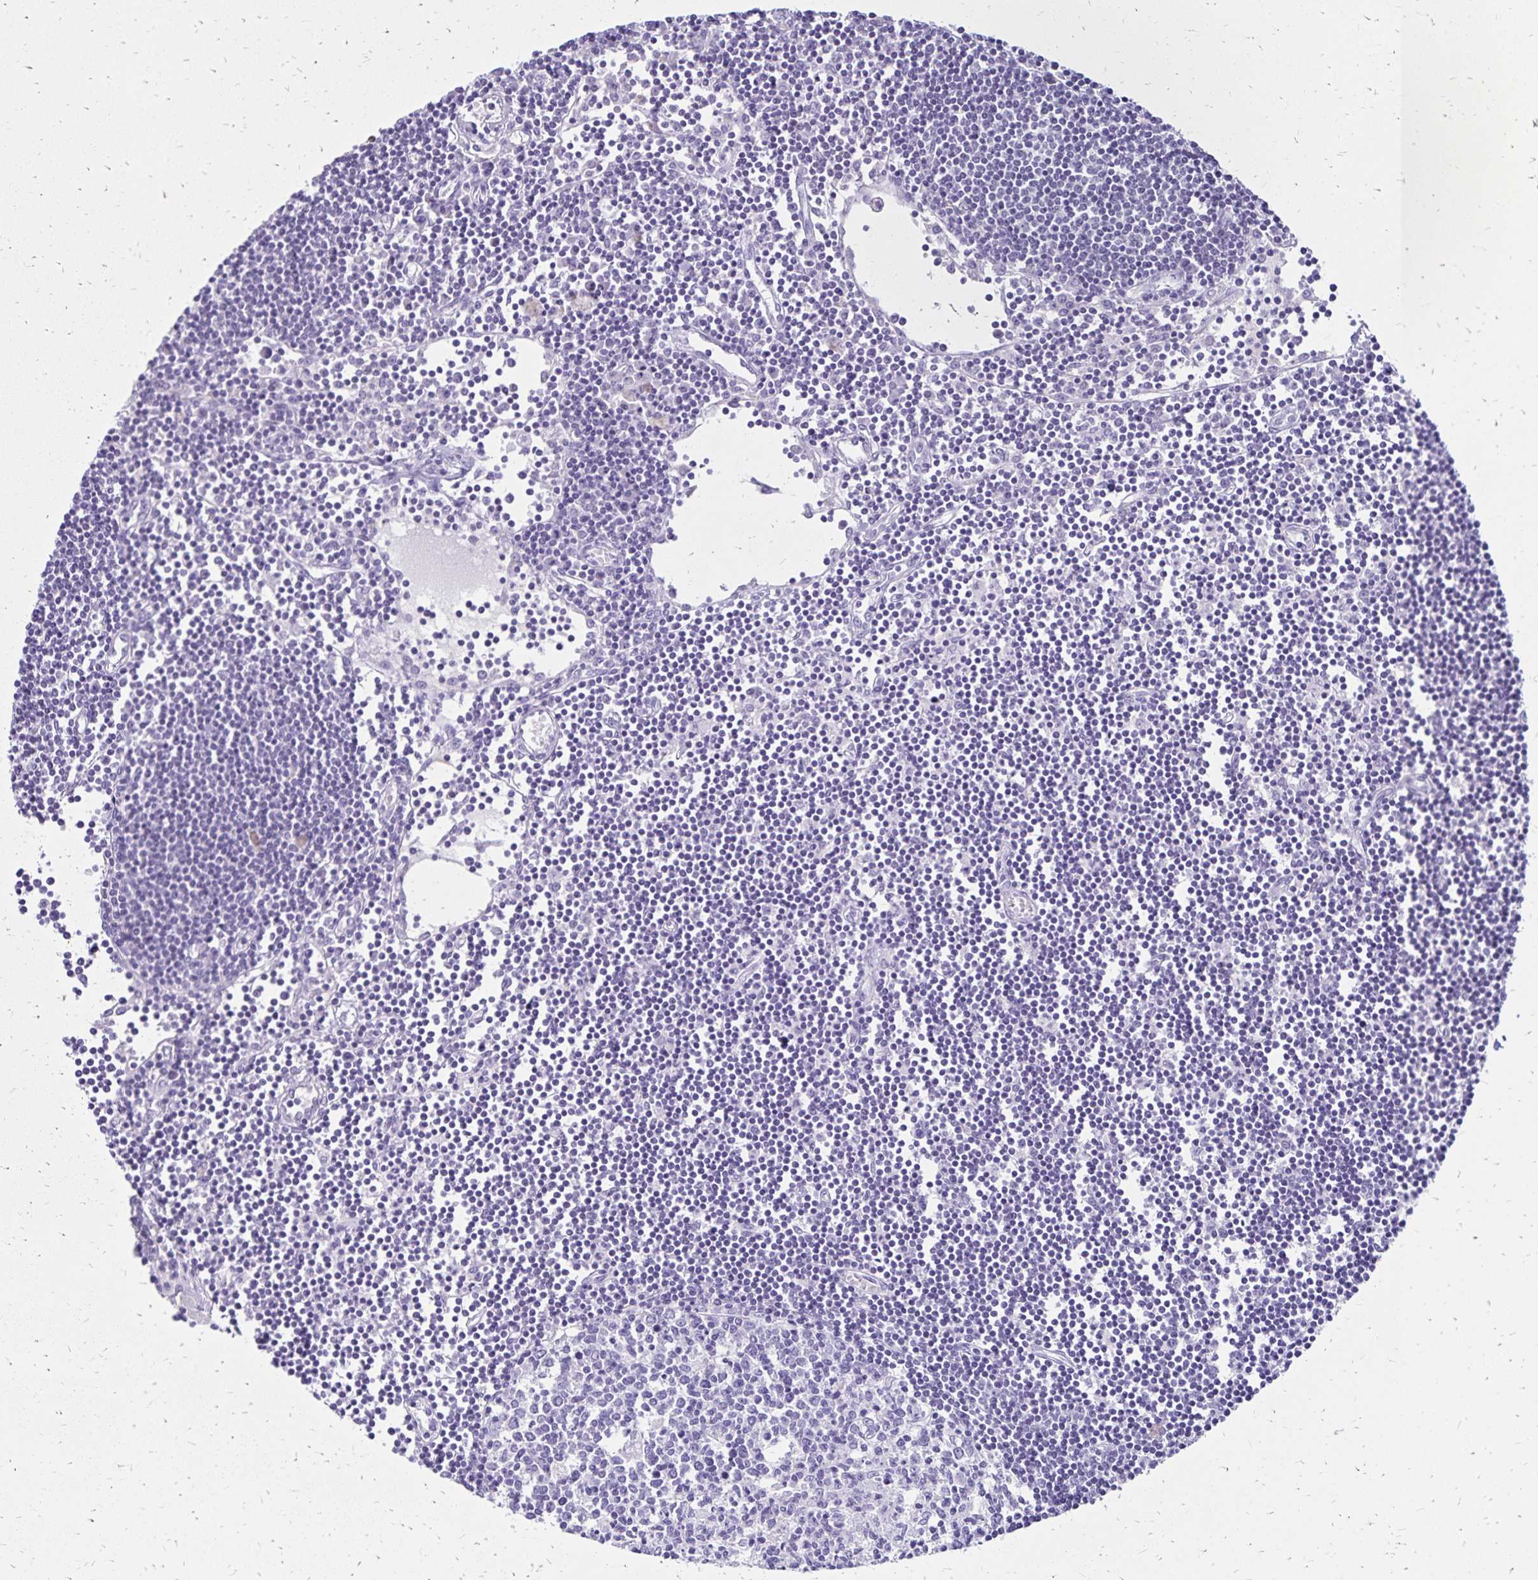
{"staining": {"intensity": "negative", "quantity": "none", "location": "none"}, "tissue": "lymph node", "cell_type": "Germinal center cells", "image_type": "normal", "snomed": [{"axis": "morphology", "description": "Normal tissue, NOS"}, {"axis": "topography", "description": "Lymph node"}], "caption": "This histopathology image is of unremarkable lymph node stained with IHC to label a protein in brown with the nuclei are counter-stained blue. There is no expression in germinal center cells.", "gene": "SH3GL3", "patient": {"sex": "female", "age": 65}}